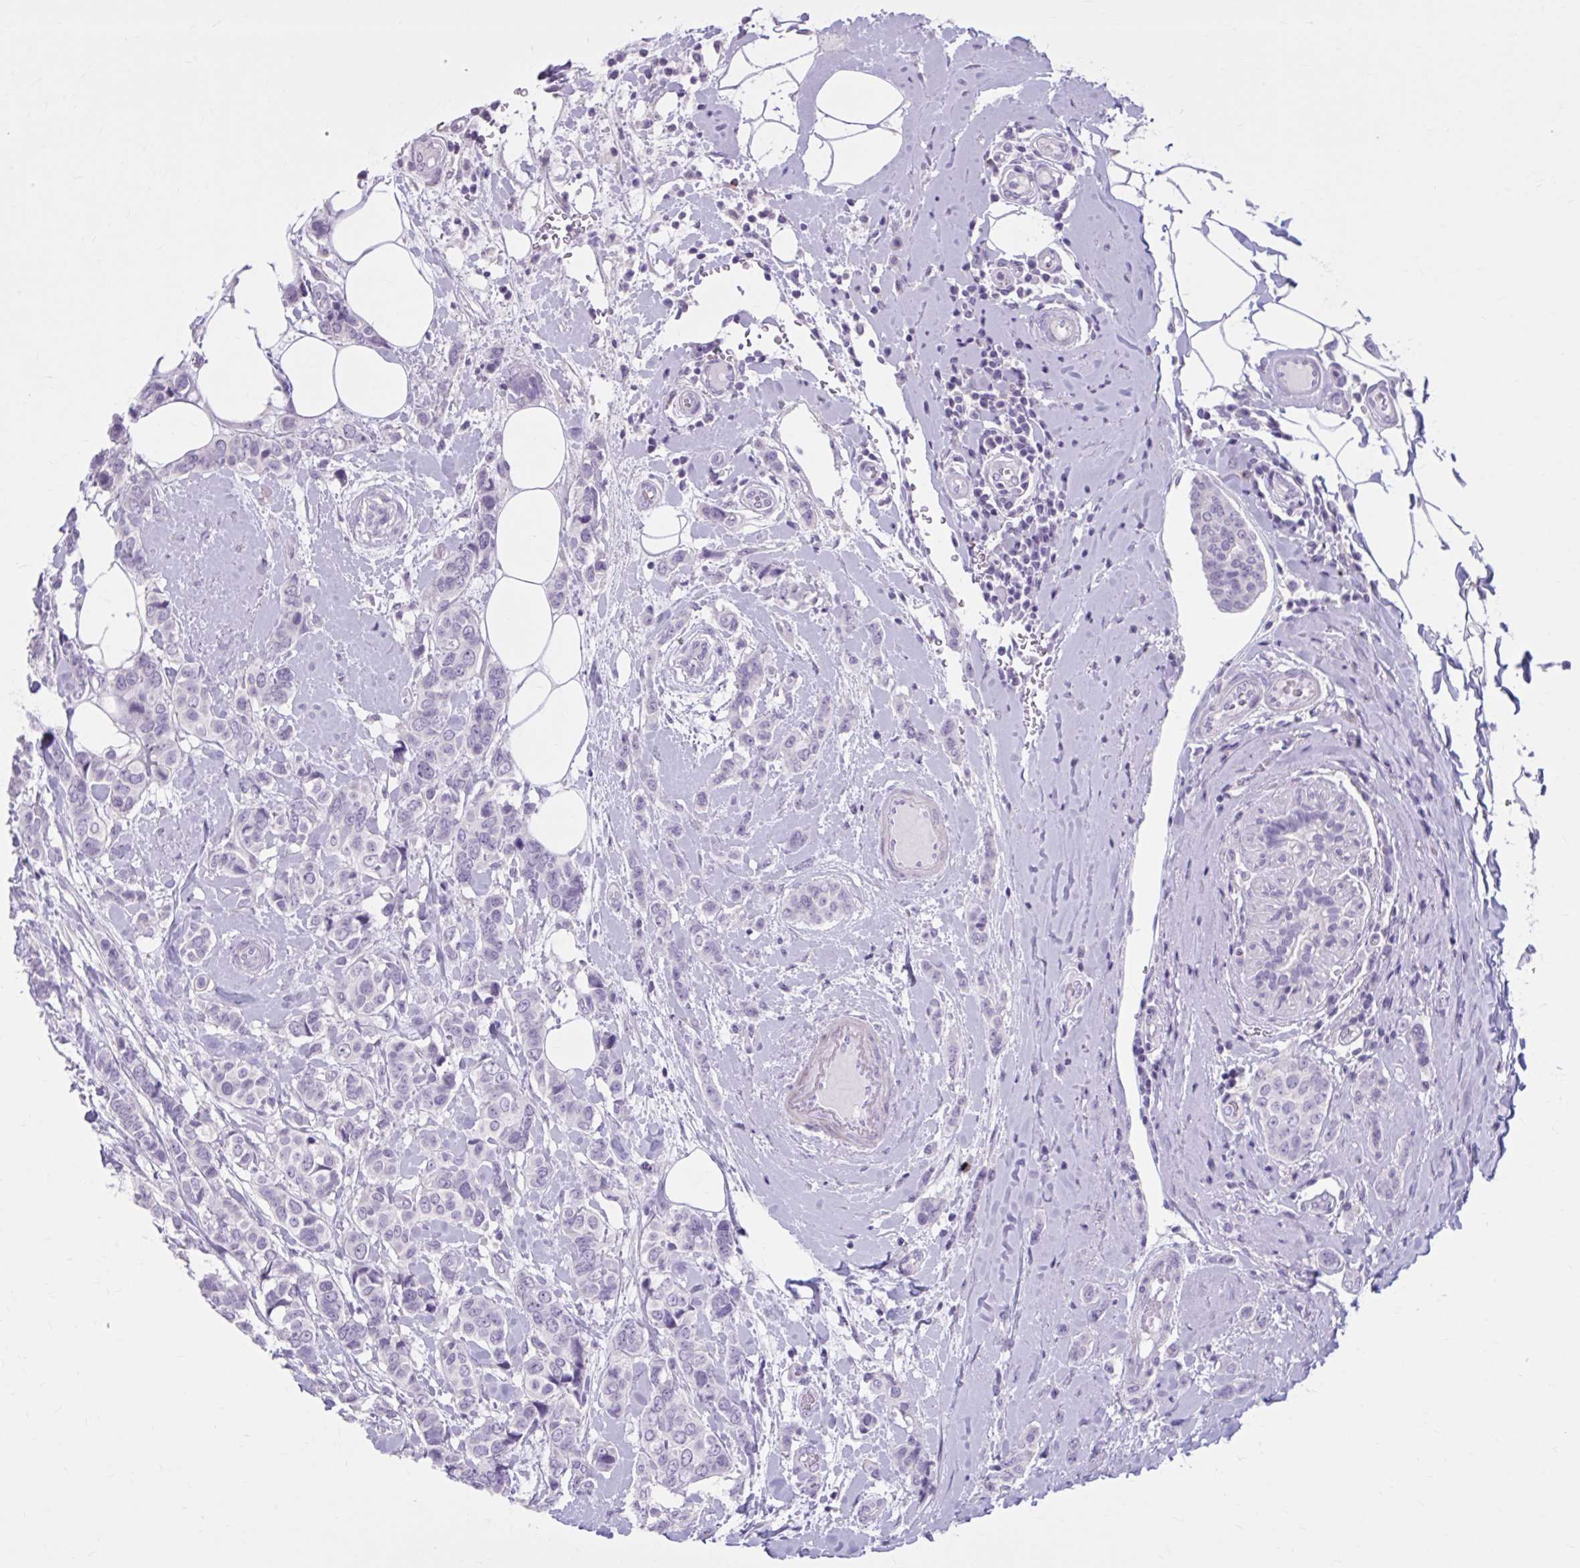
{"staining": {"intensity": "negative", "quantity": "none", "location": "none"}, "tissue": "breast cancer", "cell_type": "Tumor cells", "image_type": "cancer", "snomed": [{"axis": "morphology", "description": "Lobular carcinoma"}, {"axis": "topography", "description": "Breast"}], "caption": "Immunohistochemical staining of human breast cancer demonstrates no significant staining in tumor cells. (Brightfield microscopy of DAB (3,3'-diaminobenzidine) immunohistochemistry (IHC) at high magnification).", "gene": "OR4B1", "patient": {"sex": "female", "age": 51}}